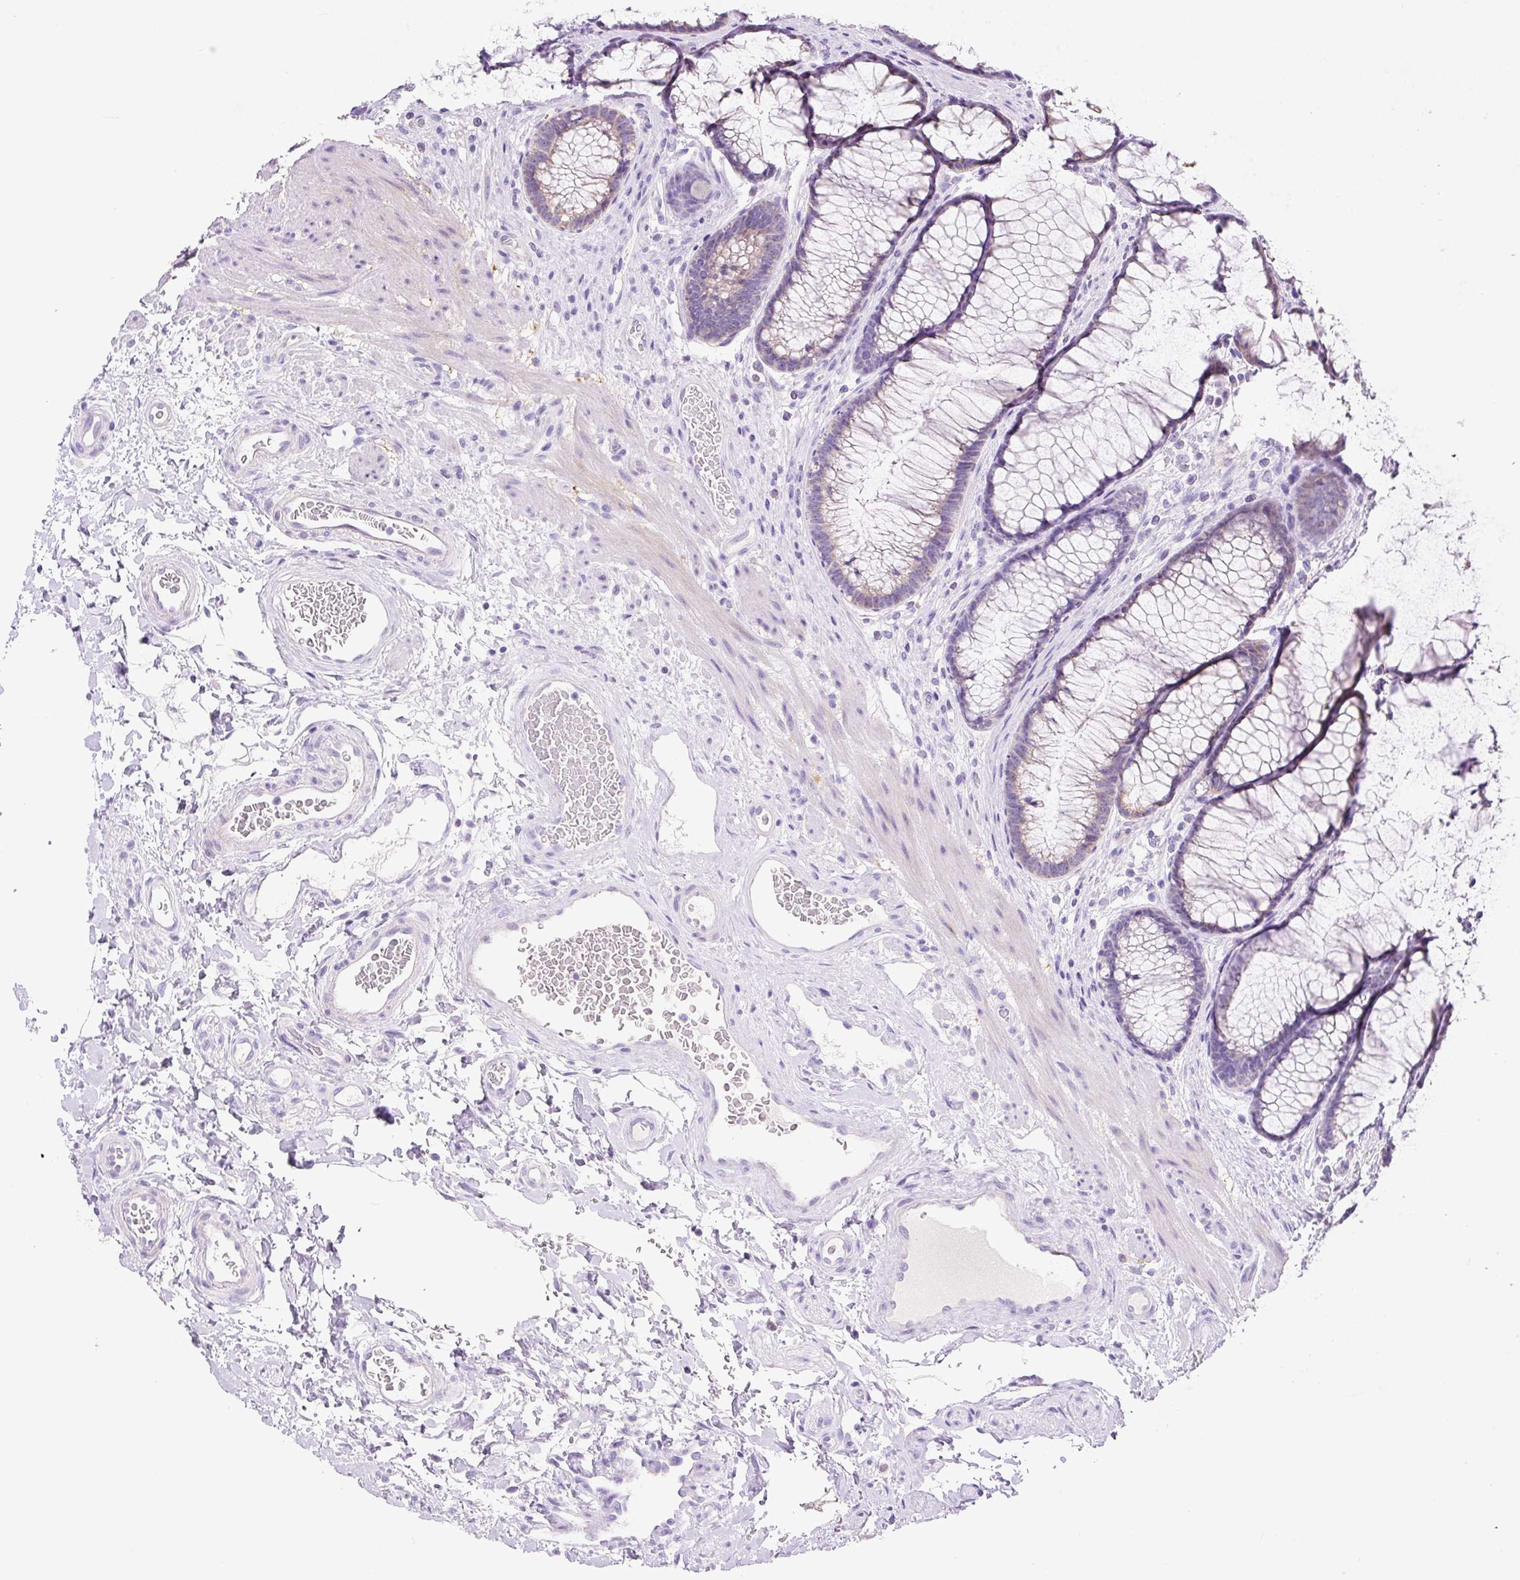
{"staining": {"intensity": "negative", "quantity": "none", "location": "none"}, "tissue": "colon", "cell_type": "Endothelial cells", "image_type": "normal", "snomed": [{"axis": "morphology", "description": "Normal tissue, NOS"}, {"axis": "topography", "description": "Colon"}], "caption": "This is an immunohistochemistry (IHC) image of benign human colon. There is no expression in endothelial cells.", "gene": "NDST3", "patient": {"sex": "female", "age": 82}}